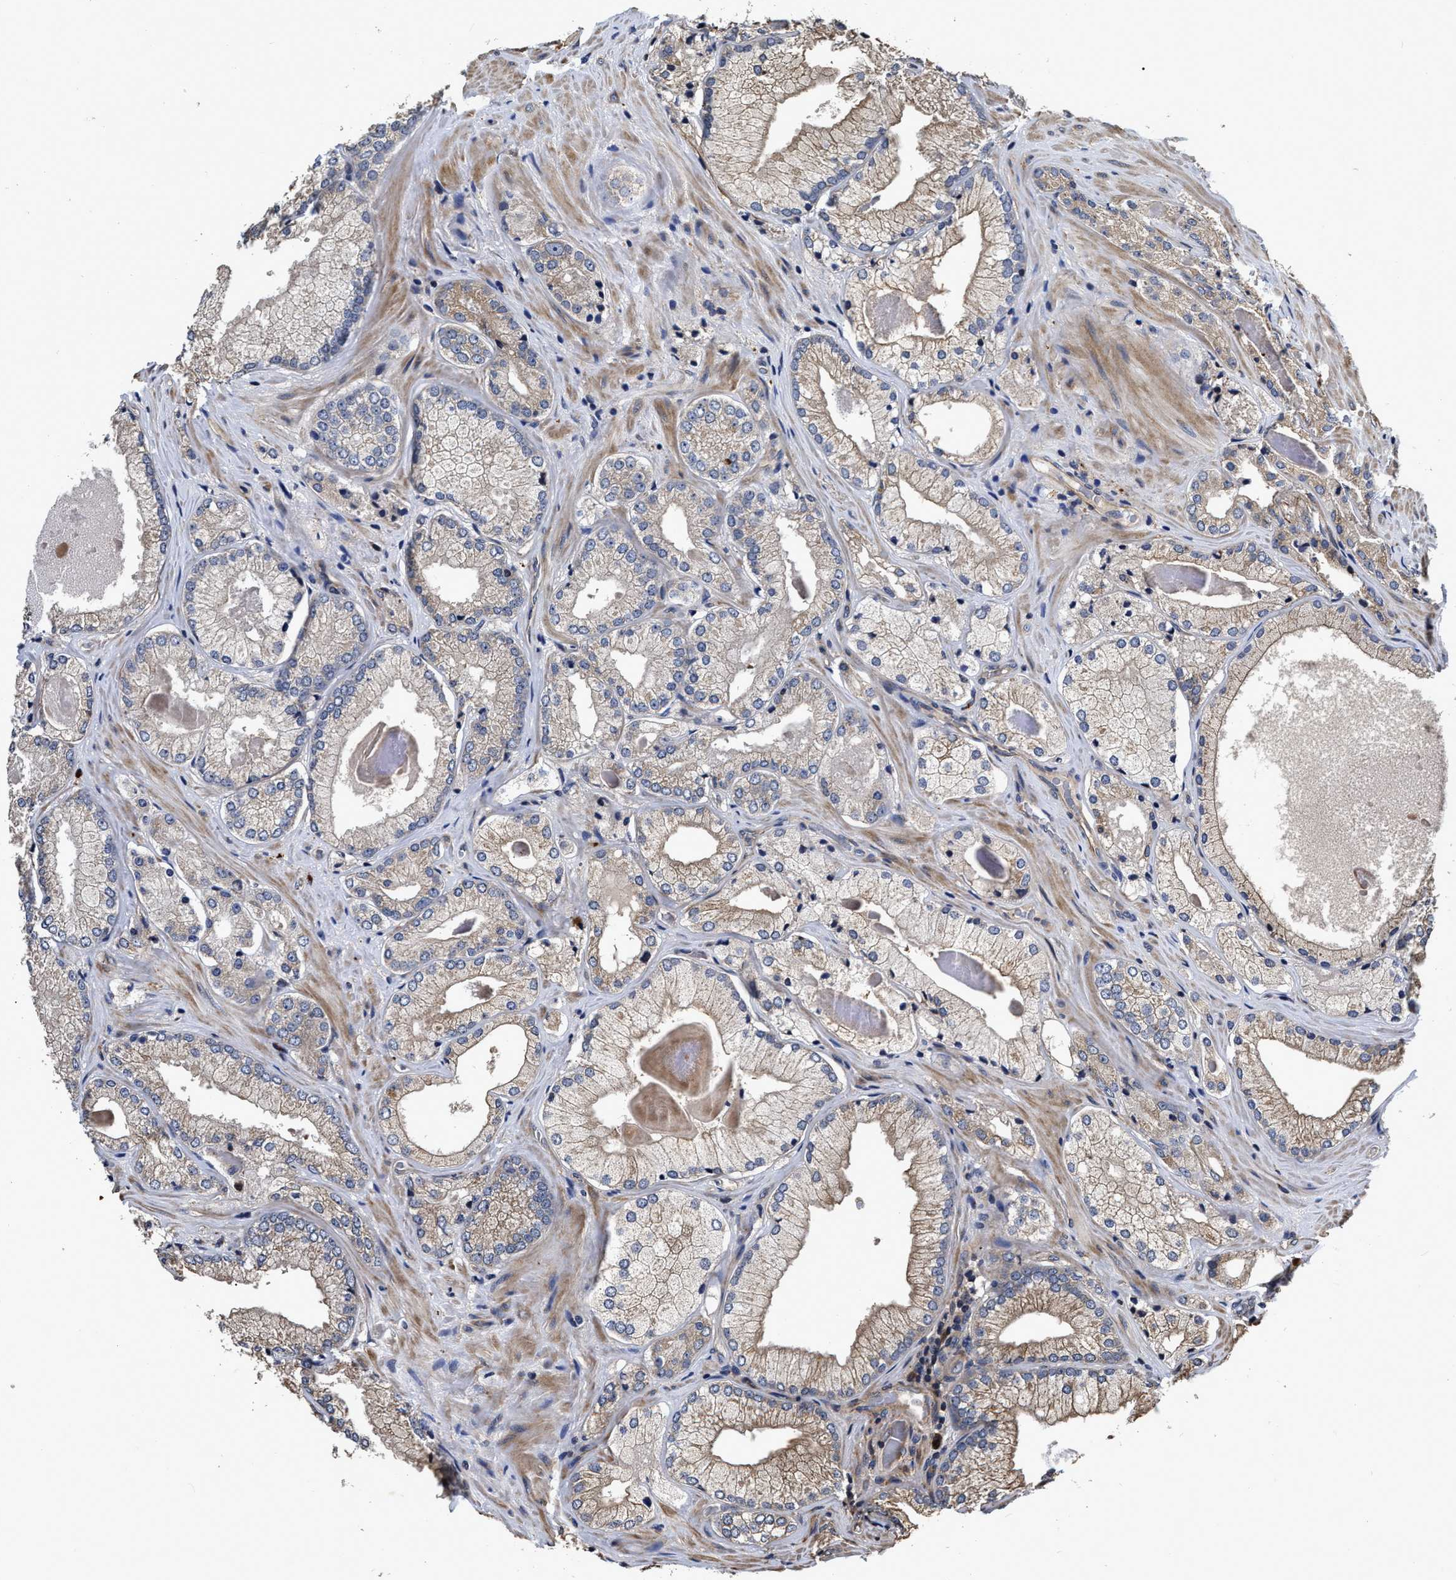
{"staining": {"intensity": "weak", "quantity": "25%-75%", "location": "cytoplasmic/membranous"}, "tissue": "prostate cancer", "cell_type": "Tumor cells", "image_type": "cancer", "snomed": [{"axis": "morphology", "description": "Adenocarcinoma, Low grade"}, {"axis": "topography", "description": "Prostate"}], "caption": "Weak cytoplasmic/membranous protein staining is seen in approximately 25%-75% of tumor cells in adenocarcinoma (low-grade) (prostate).", "gene": "ABCG8", "patient": {"sex": "male", "age": 65}}